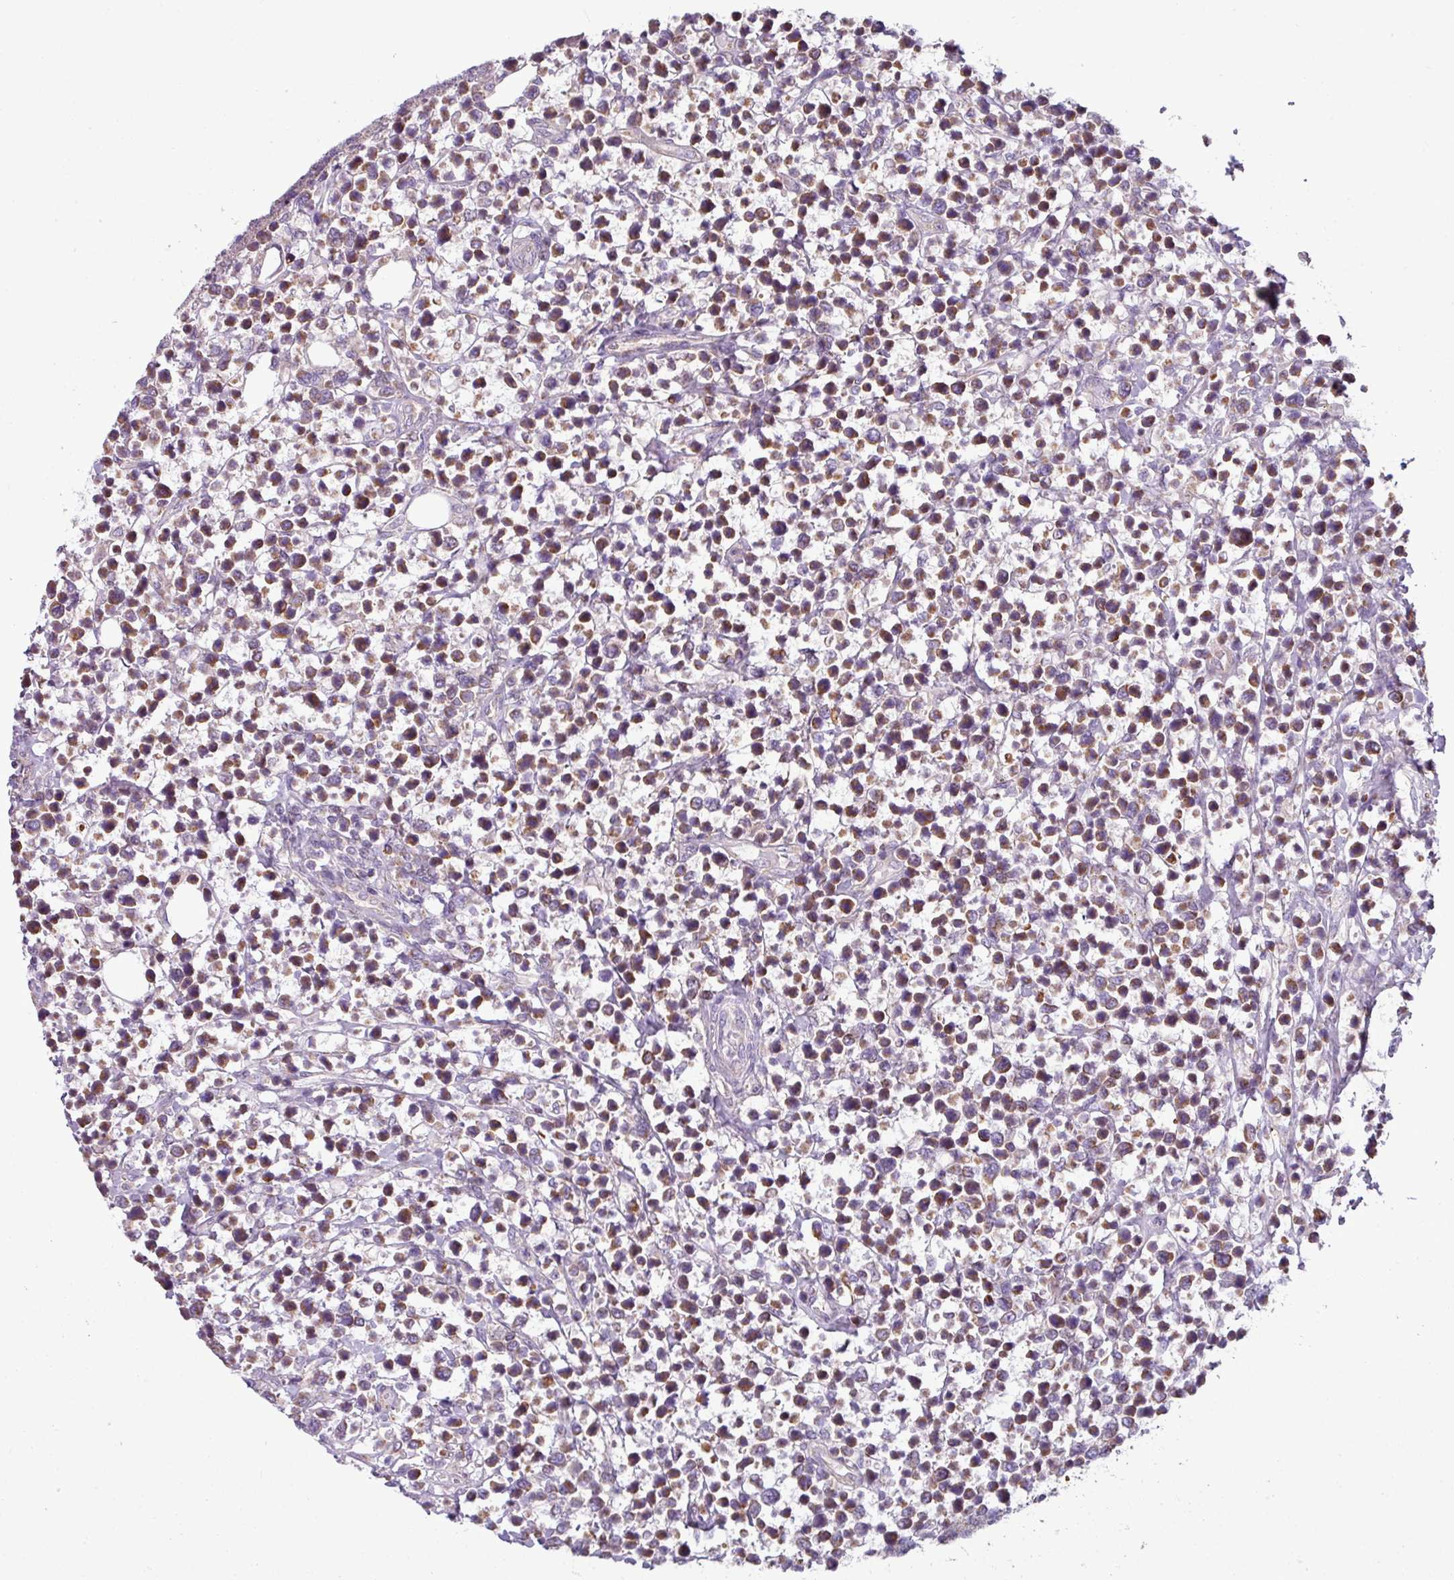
{"staining": {"intensity": "moderate", "quantity": ">75%", "location": "cytoplasmic/membranous"}, "tissue": "lymphoma", "cell_type": "Tumor cells", "image_type": "cancer", "snomed": [{"axis": "morphology", "description": "Malignant lymphoma, non-Hodgkin's type, Low grade"}, {"axis": "topography", "description": "Lymph node"}], "caption": "Human lymphoma stained for a protein (brown) reveals moderate cytoplasmic/membranous positive positivity in approximately >75% of tumor cells.", "gene": "LRRC9", "patient": {"sex": "male", "age": 60}}